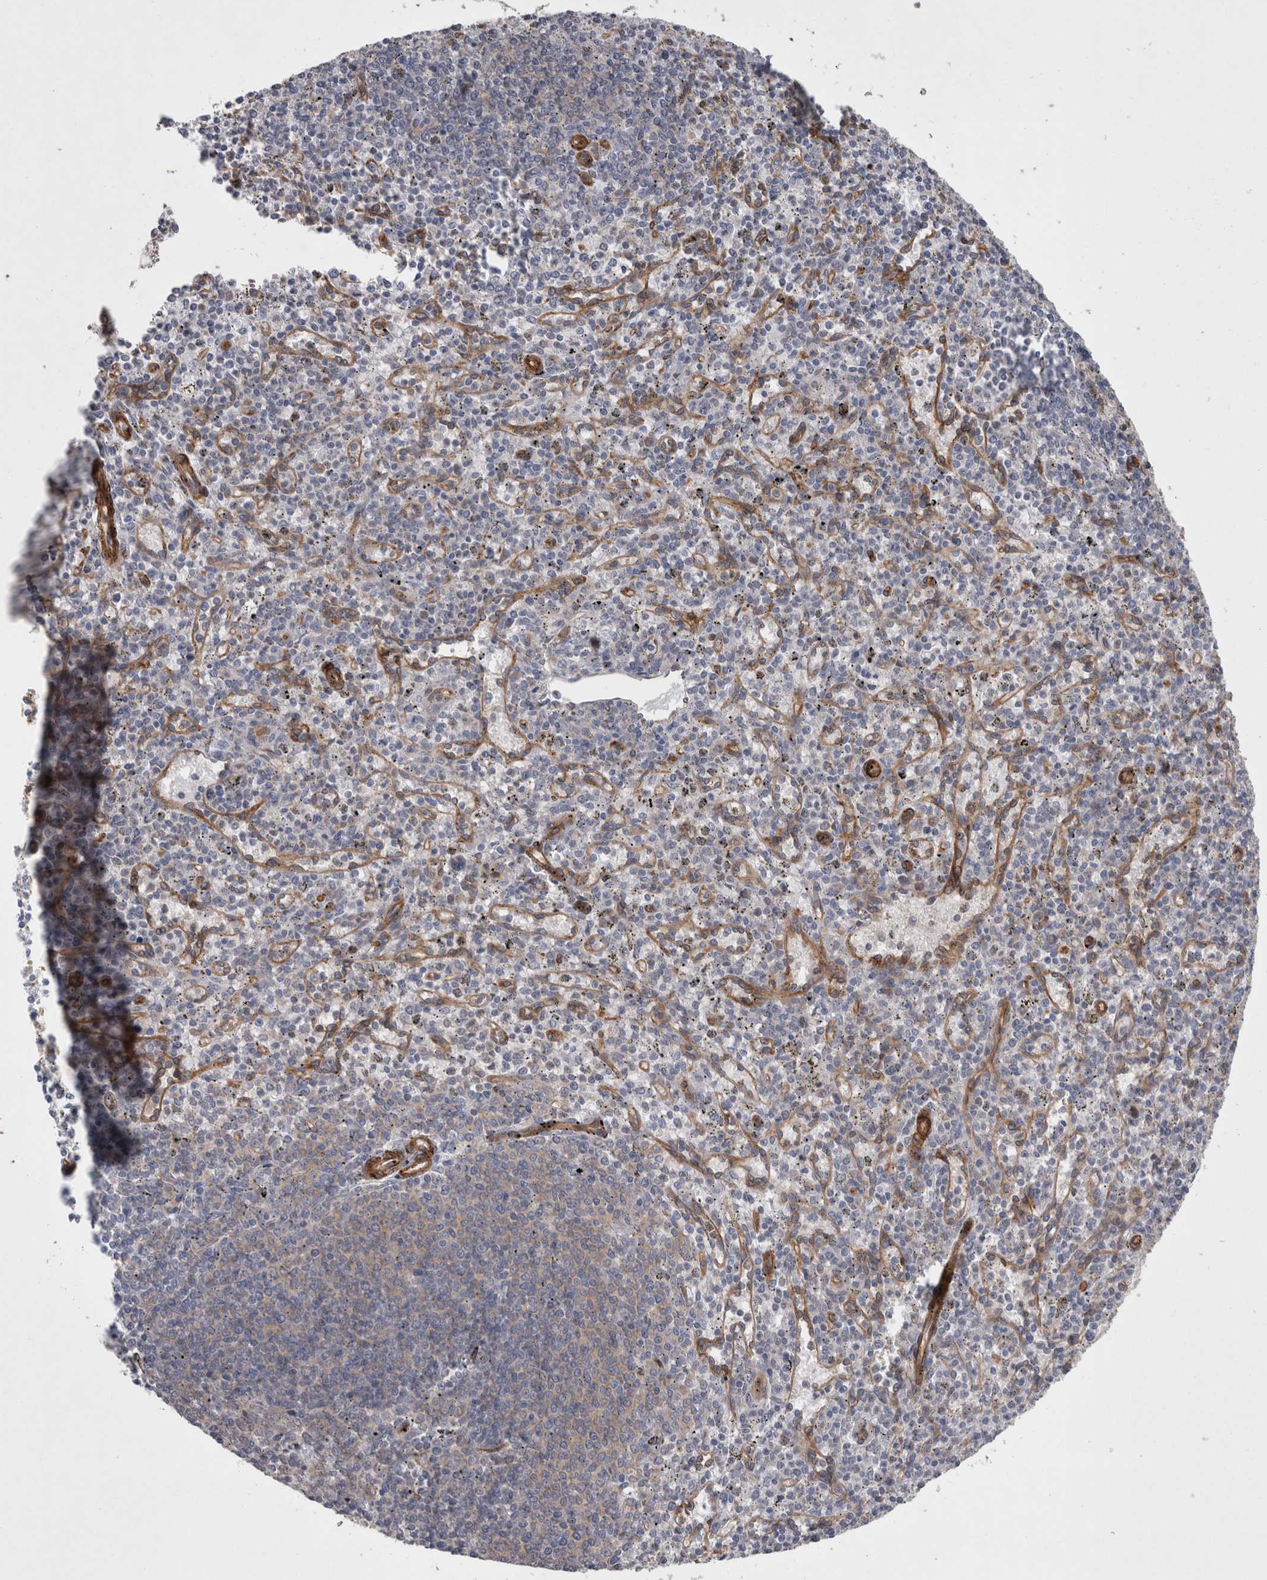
{"staining": {"intensity": "weak", "quantity": "<25%", "location": "cytoplasmic/membranous"}, "tissue": "spleen", "cell_type": "Cells in red pulp", "image_type": "normal", "snomed": [{"axis": "morphology", "description": "Normal tissue, NOS"}, {"axis": "topography", "description": "Spleen"}], "caption": "DAB immunohistochemical staining of normal spleen displays no significant expression in cells in red pulp. (DAB immunohistochemistry (IHC), high magnification).", "gene": "DDX6", "patient": {"sex": "male", "age": 72}}